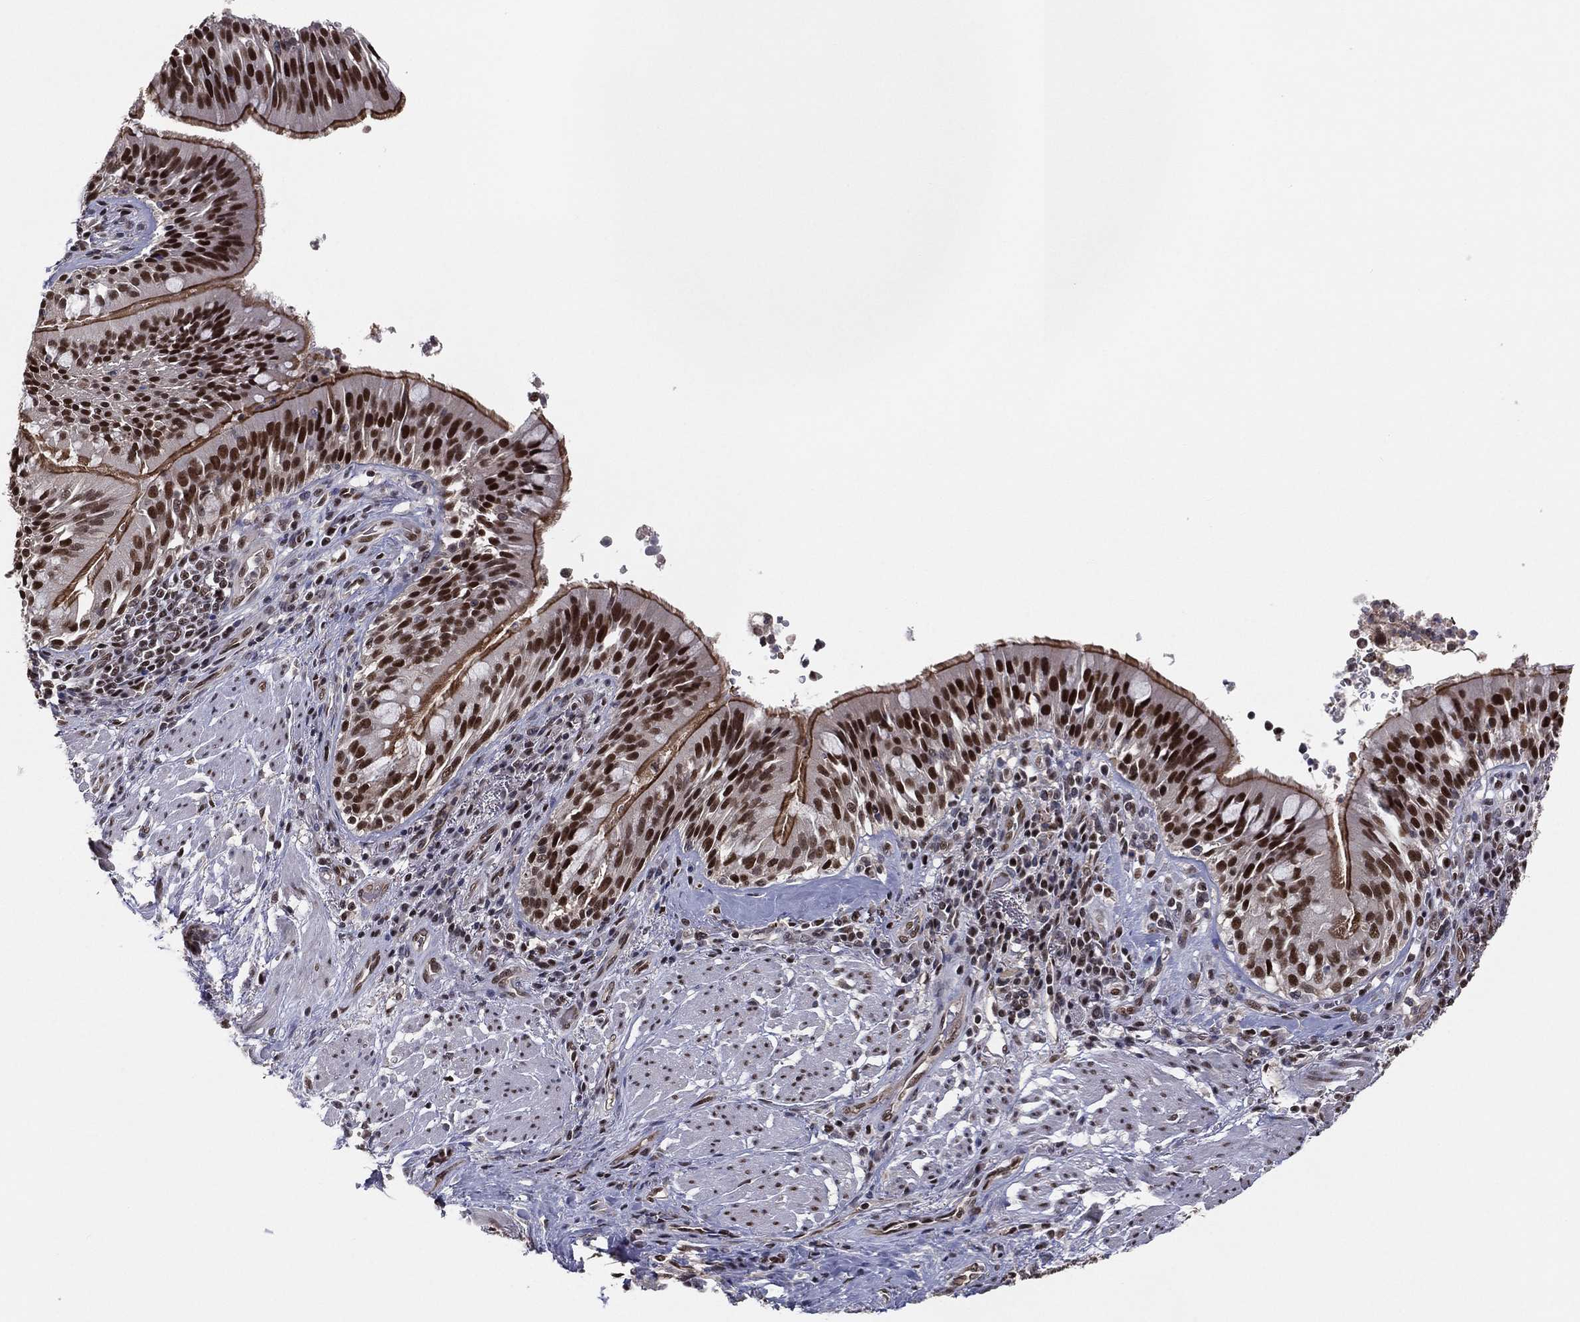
{"staining": {"intensity": "strong", "quantity": ">75%", "location": "cytoplasmic/membranous,nuclear"}, "tissue": "bronchus", "cell_type": "Respiratory epithelial cells", "image_type": "normal", "snomed": [{"axis": "morphology", "description": "Normal tissue, NOS"}, {"axis": "morphology", "description": "Squamous cell carcinoma, NOS"}, {"axis": "topography", "description": "Bronchus"}, {"axis": "topography", "description": "Lung"}], "caption": "Immunohistochemical staining of benign human bronchus shows >75% levels of strong cytoplasmic/membranous,nuclear protein positivity in about >75% of respiratory epithelial cells.", "gene": "GPALPP1", "patient": {"sex": "male", "age": 64}}